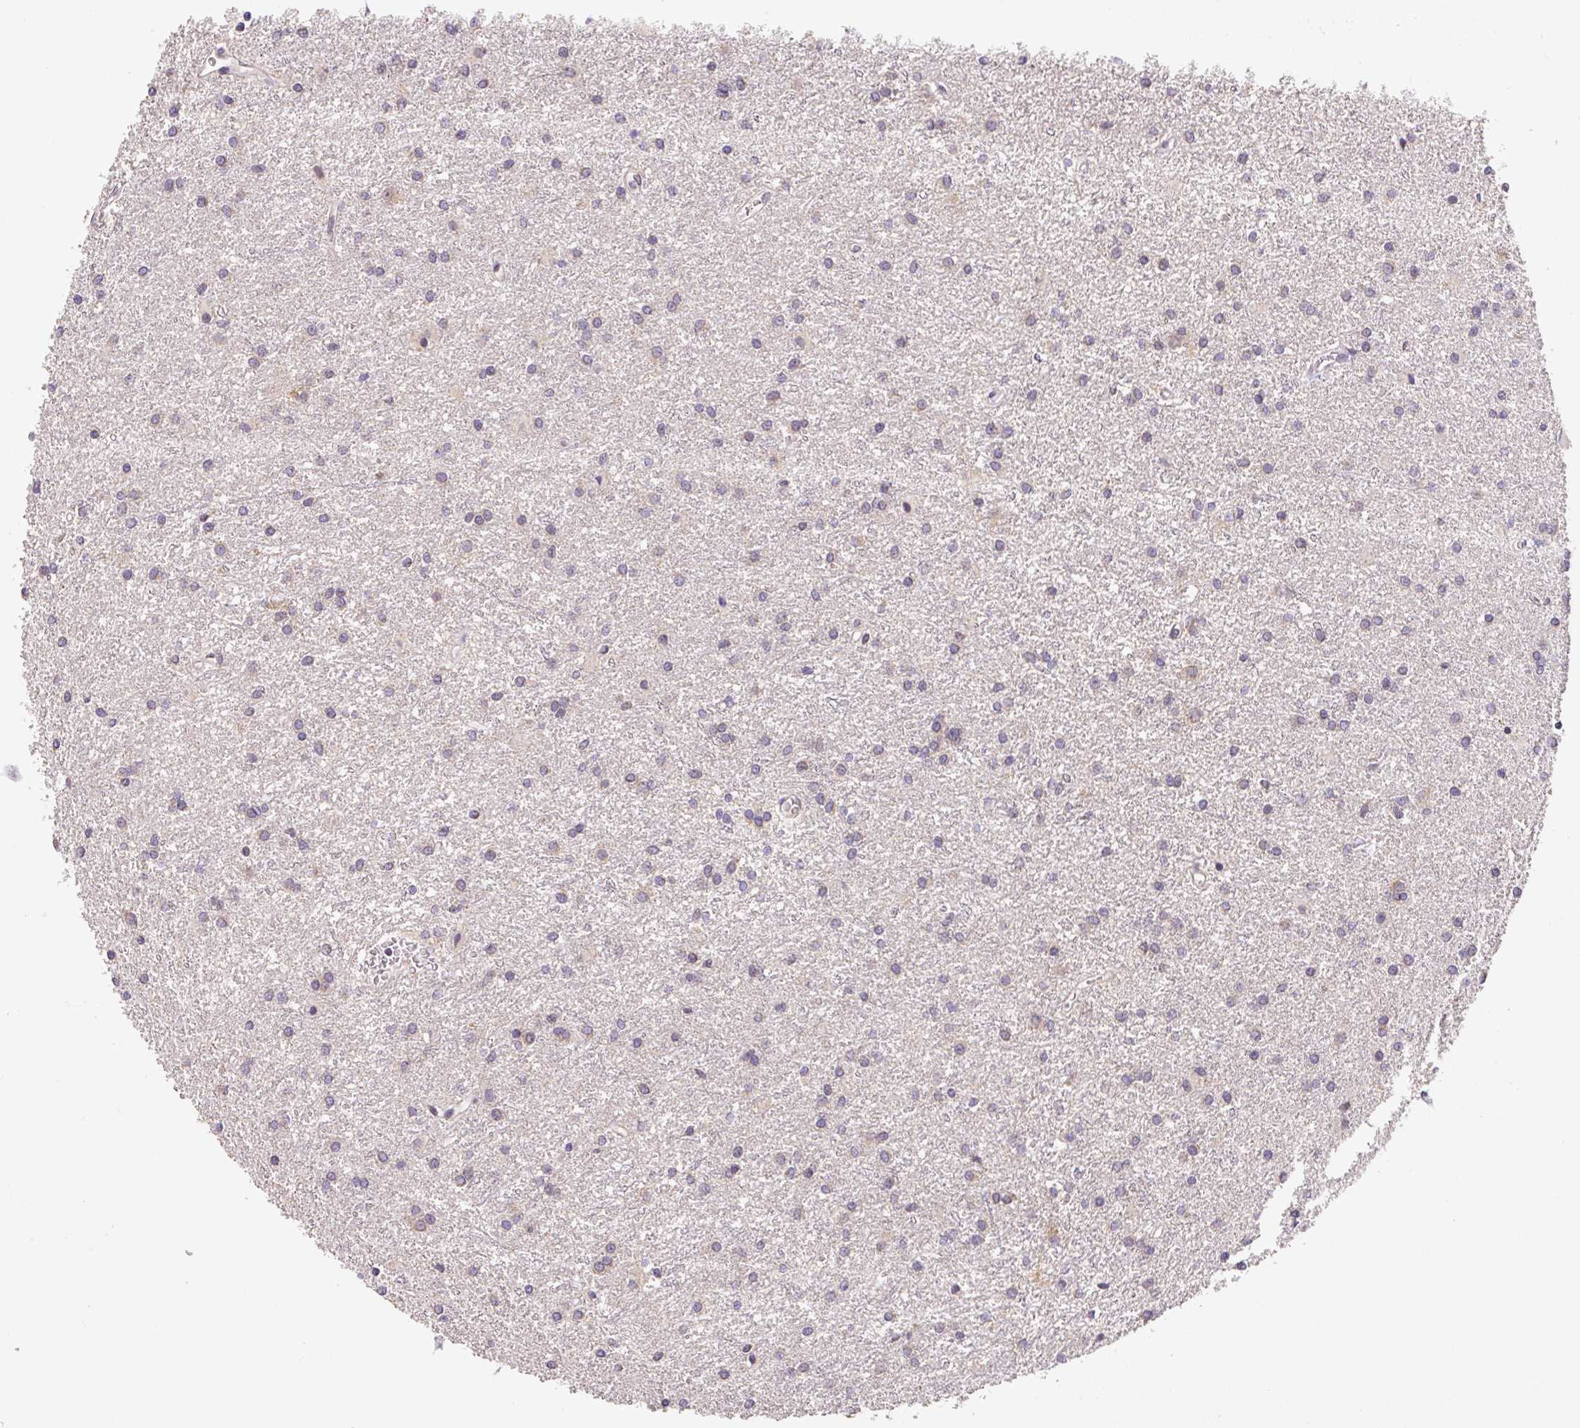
{"staining": {"intensity": "weak", "quantity": "<25%", "location": "cytoplasmic/membranous"}, "tissue": "glioma", "cell_type": "Tumor cells", "image_type": "cancer", "snomed": [{"axis": "morphology", "description": "Glioma, malignant, High grade"}, {"axis": "topography", "description": "Brain"}], "caption": "Immunohistochemical staining of glioma exhibits no significant staining in tumor cells. (Immunohistochemistry (ihc), brightfield microscopy, high magnification).", "gene": "MFSD9", "patient": {"sex": "female", "age": 50}}